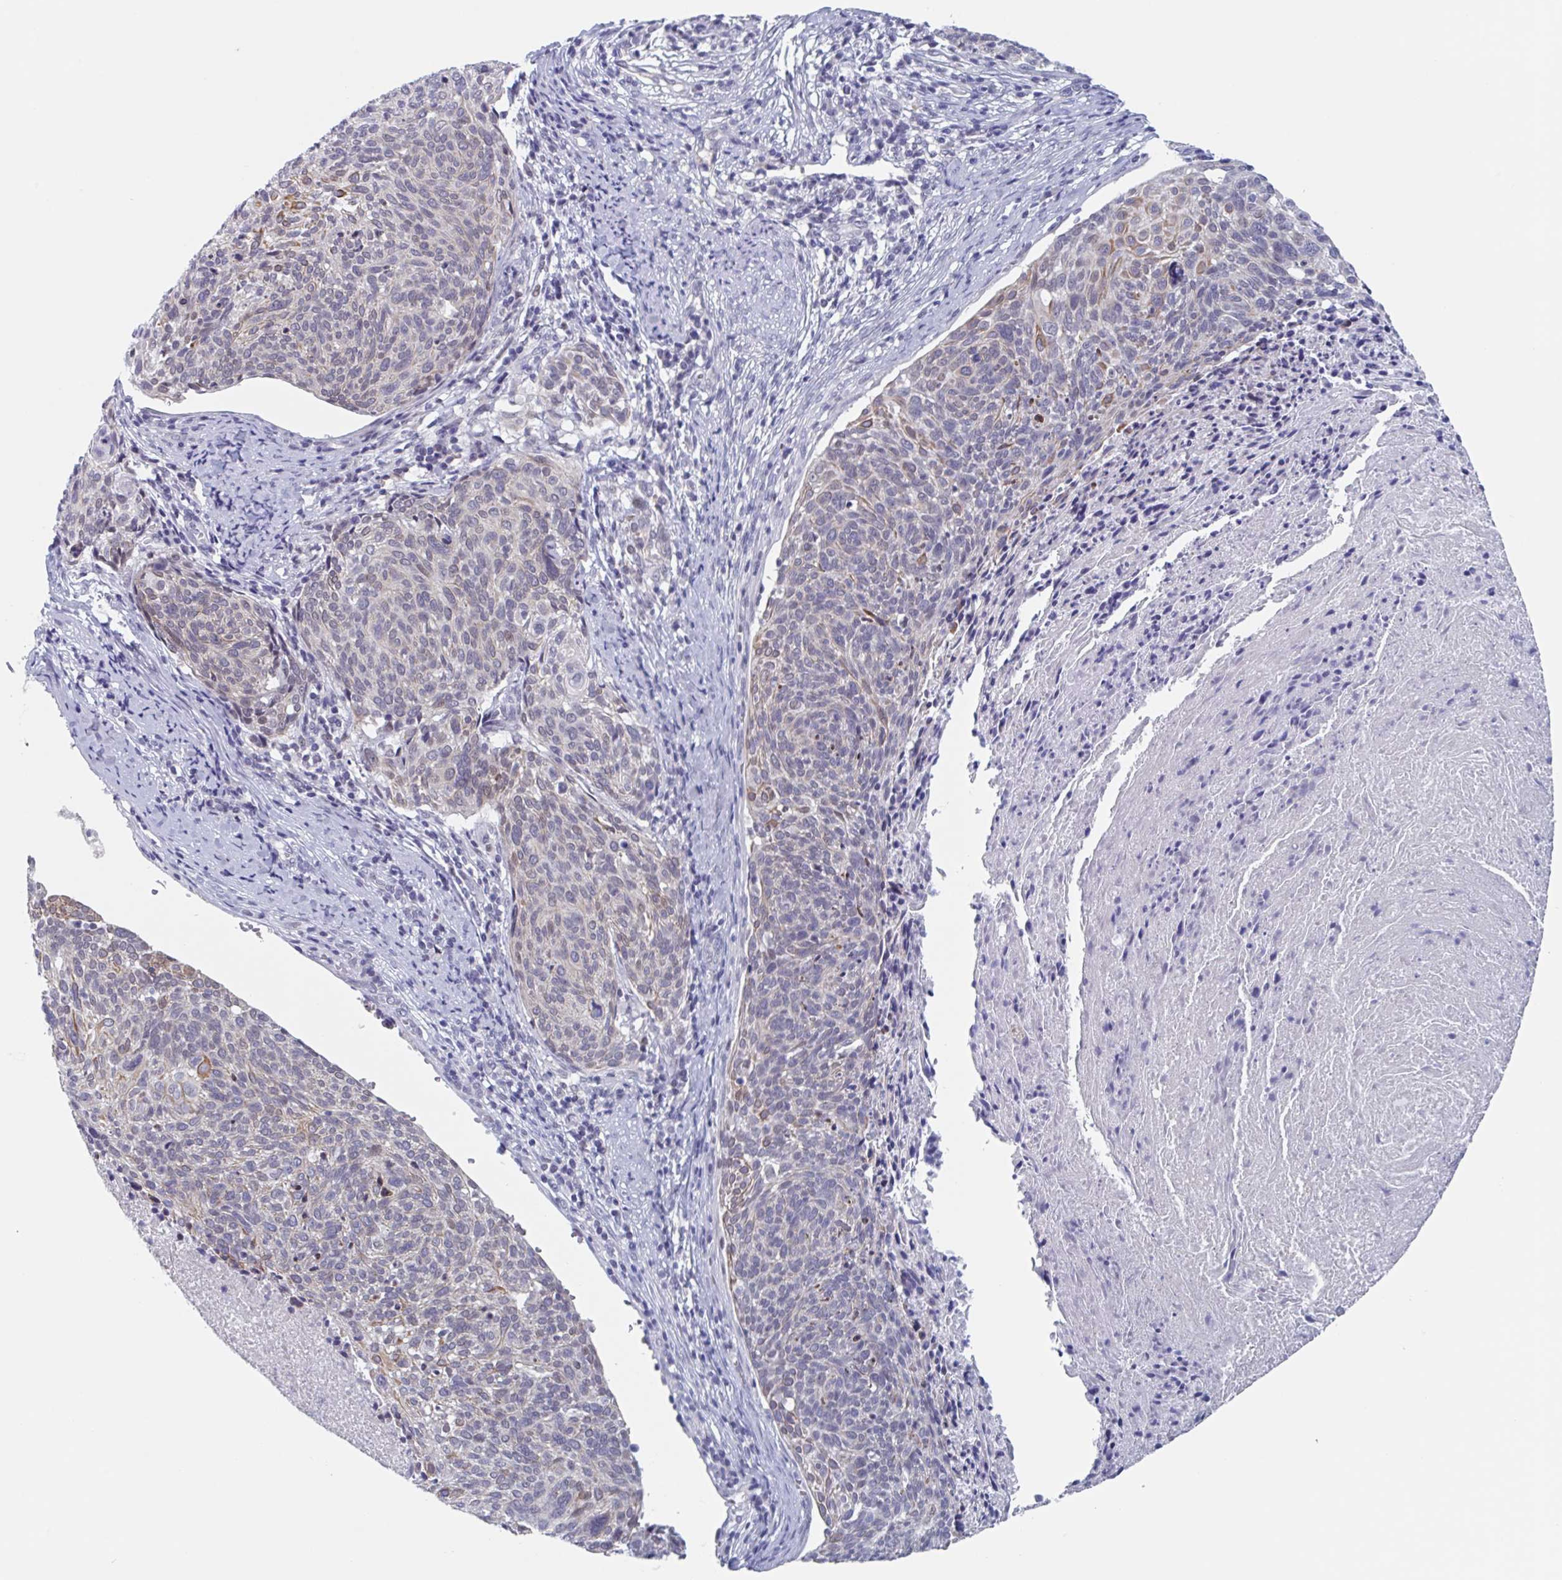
{"staining": {"intensity": "moderate", "quantity": "<25%", "location": "cytoplasmic/membranous"}, "tissue": "cervical cancer", "cell_type": "Tumor cells", "image_type": "cancer", "snomed": [{"axis": "morphology", "description": "Squamous cell carcinoma, NOS"}, {"axis": "topography", "description": "Cervix"}], "caption": "A photomicrograph of human squamous cell carcinoma (cervical) stained for a protein exhibits moderate cytoplasmic/membranous brown staining in tumor cells. Using DAB (brown) and hematoxylin (blue) stains, captured at high magnification using brightfield microscopy.", "gene": "KDM4D", "patient": {"sex": "female", "age": 49}}